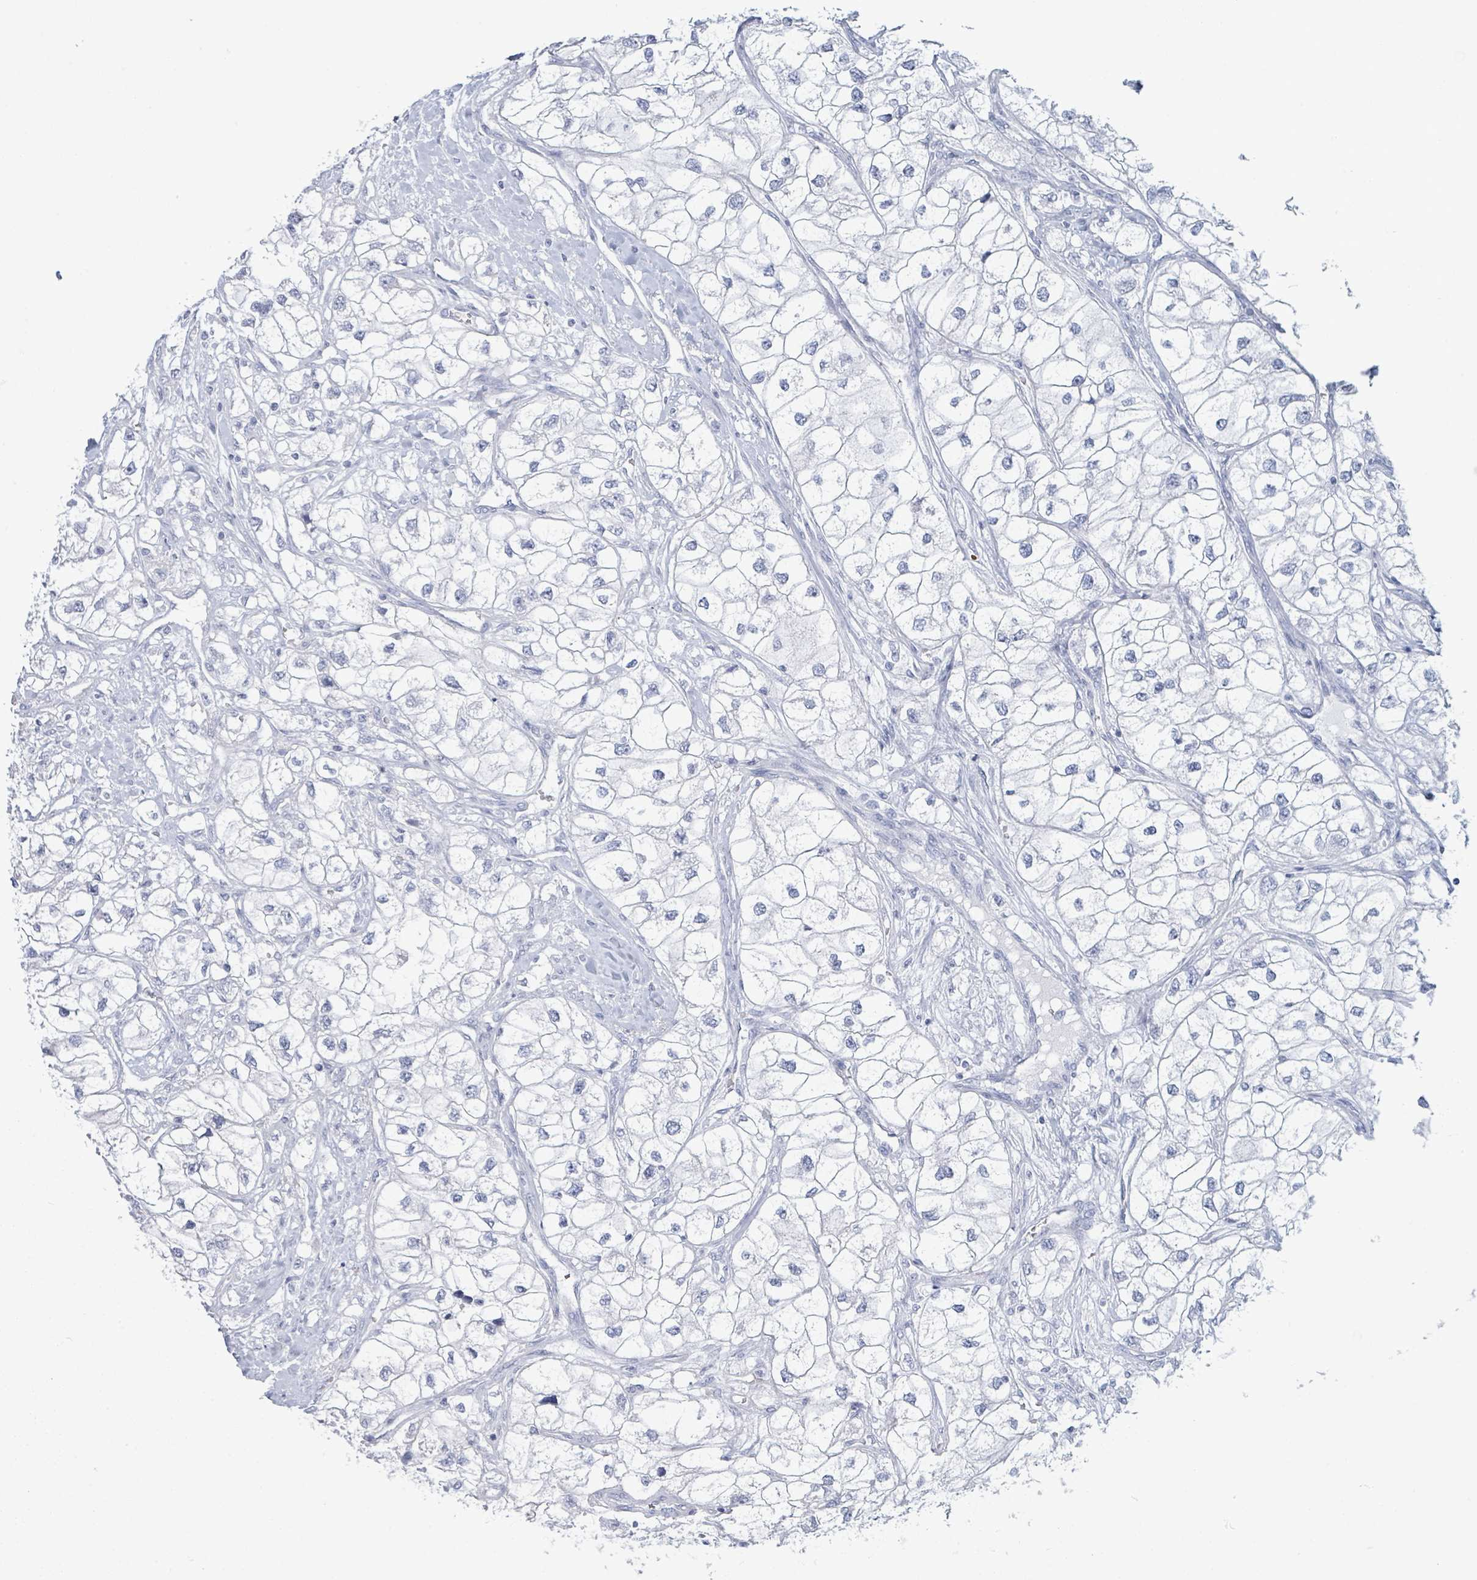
{"staining": {"intensity": "negative", "quantity": "none", "location": "none"}, "tissue": "renal cancer", "cell_type": "Tumor cells", "image_type": "cancer", "snomed": [{"axis": "morphology", "description": "Adenocarcinoma, NOS"}, {"axis": "topography", "description": "Kidney"}], "caption": "There is no significant staining in tumor cells of renal cancer (adenocarcinoma). Nuclei are stained in blue.", "gene": "PGA3", "patient": {"sex": "male", "age": 59}}